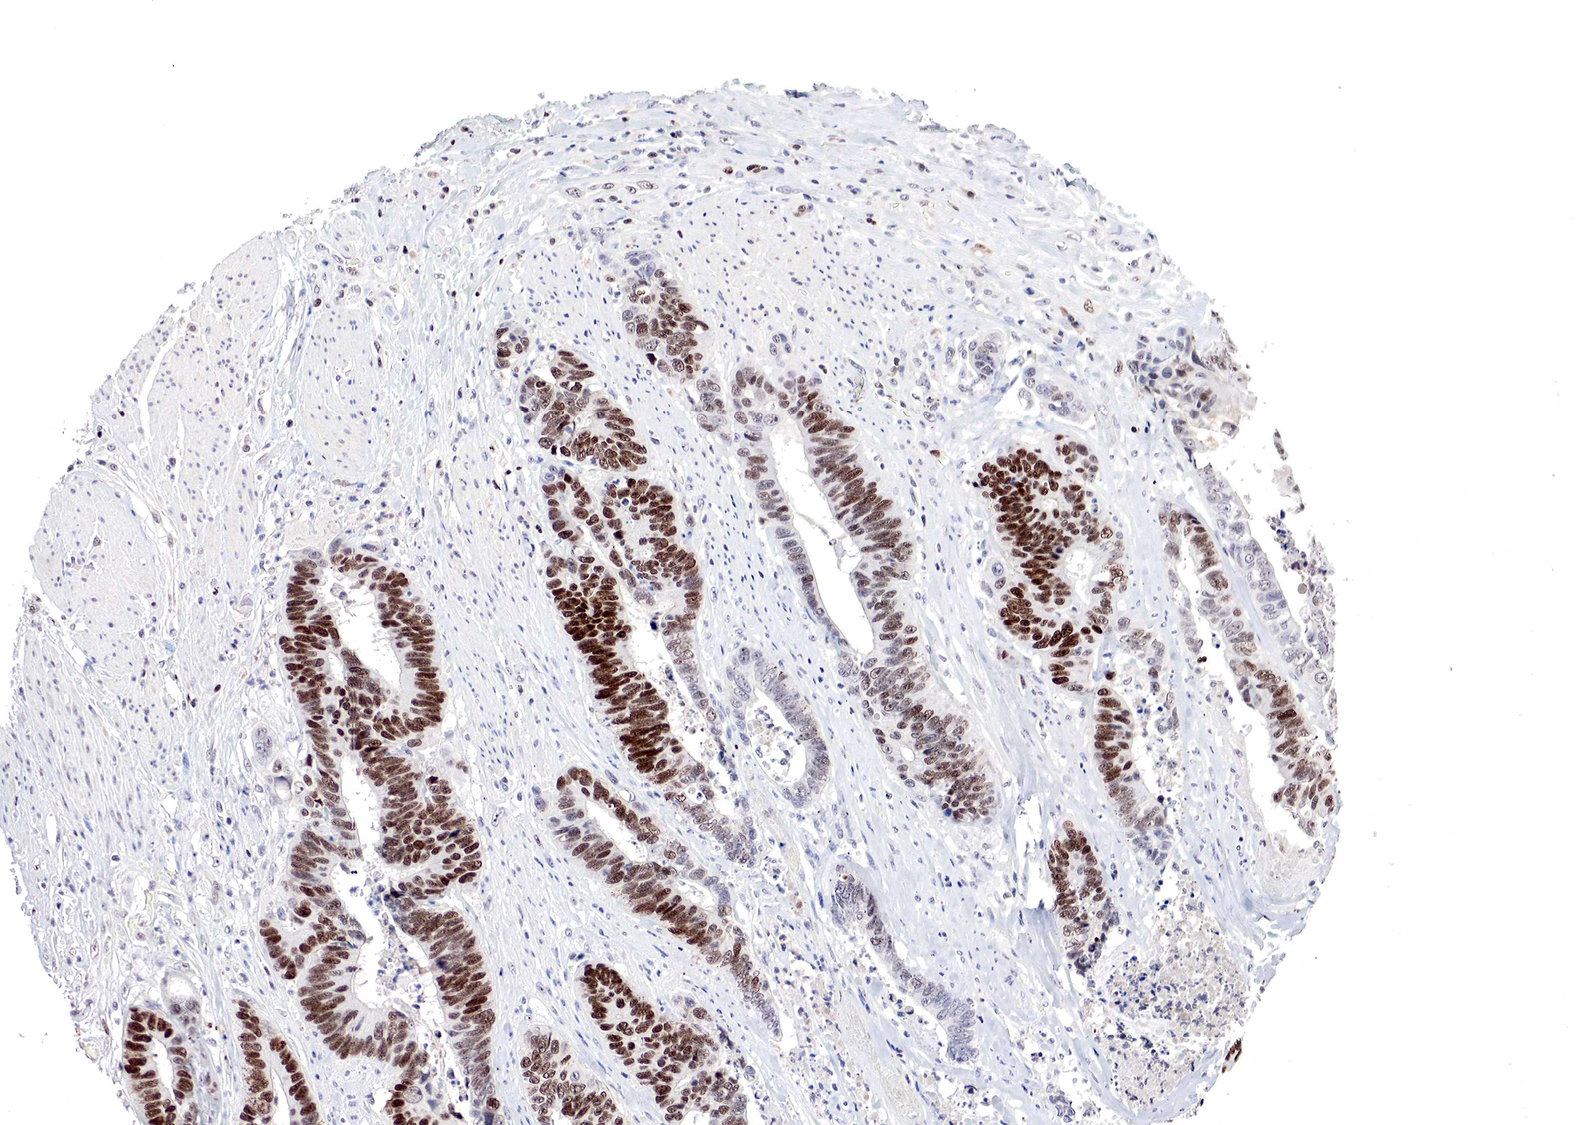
{"staining": {"intensity": "strong", "quantity": "25%-75%", "location": "nuclear"}, "tissue": "colorectal cancer", "cell_type": "Tumor cells", "image_type": "cancer", "snomed": [{"axis": "morphology", "description": "Adenocarcinoma, NOS"}, {"axis": "topography", "description": "Rectum"}], "caption": "This is a photomicrograph of IHC staining of colorectal adenocarcinoma, which shows strong staining in the nuclear of tumor cells.", "gene": "DACH2", "patient": {"sex": "female", "age": 65}}